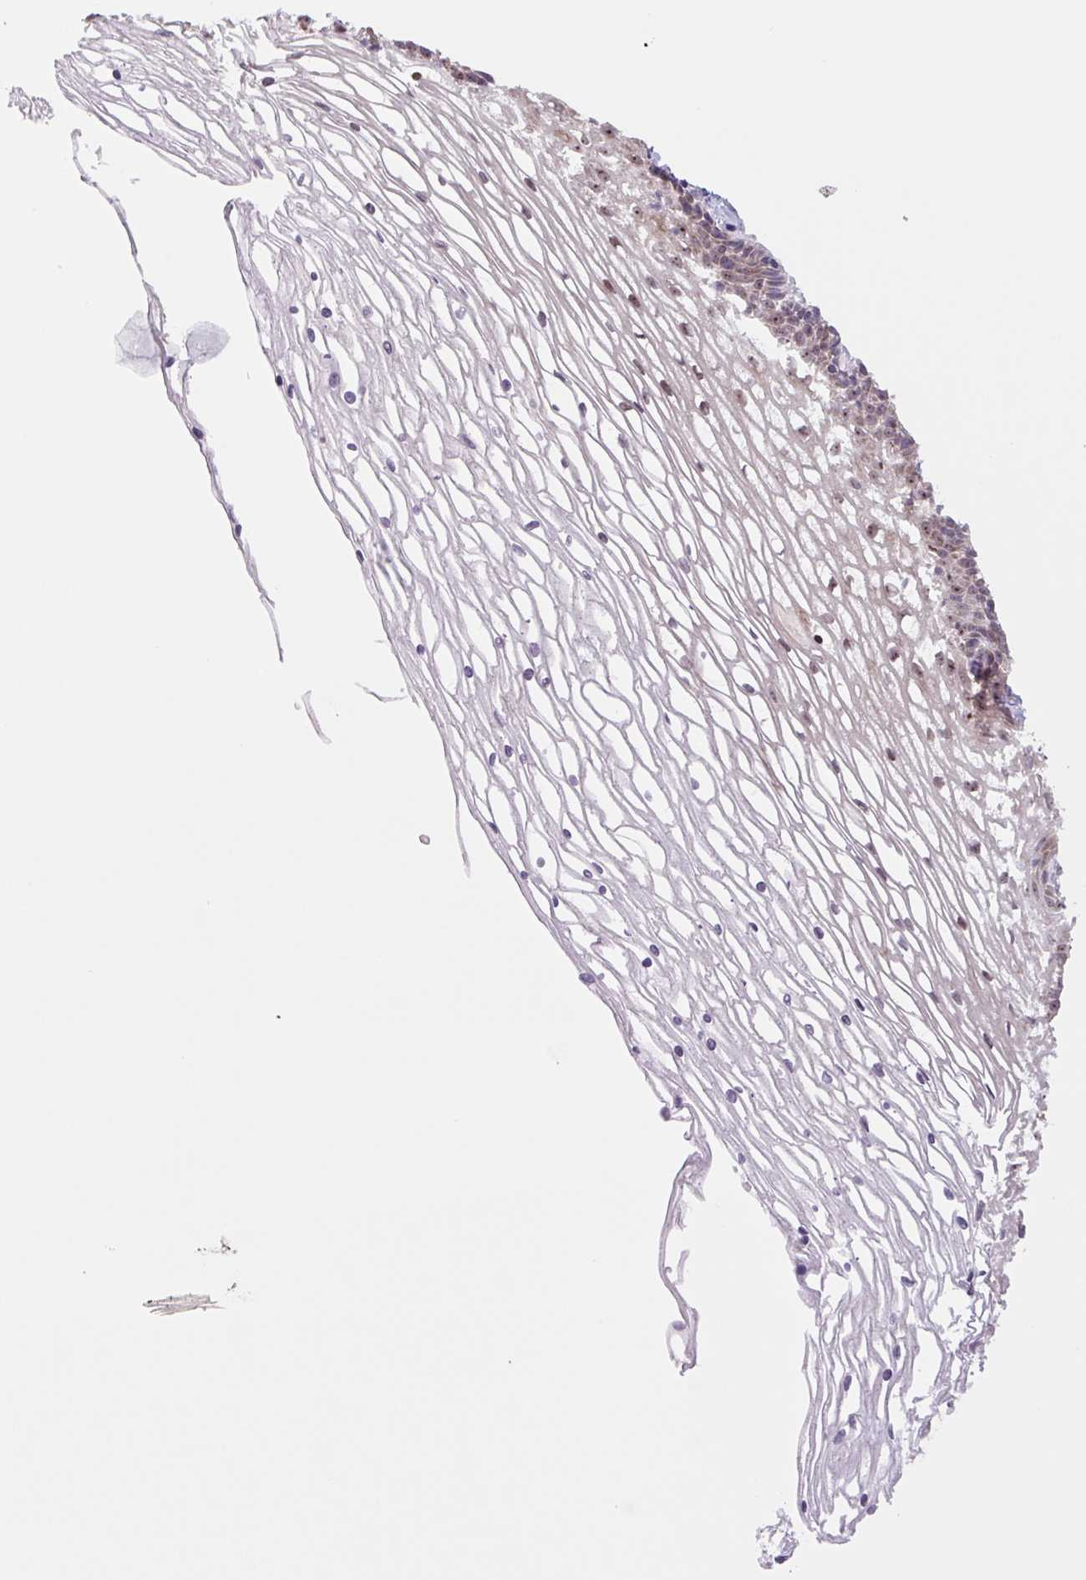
{"staining": {"intensity": "moderate", "quantity": ">75%", "location": "cytoplasmic/membranous,nuclear"}, "tissue": "cervix", "cell_type": "Glandular cells", "image_type": "normal", "snomed": [{"axis": "morphology", "description": "Normal tissue, NOS"}, {"axis": "topography", "description": "Cervix"}], "caption": "A high-resolution micrograph shows immunohistochemistry (IHC) staining of benign cervix, which demonstrates moderate cytoplasmic/membranous,nuclear staining in approximately >75% of glandular cells.", "gene": "PLA2G4A", "patient": {"sex": "female", "age": 36}}